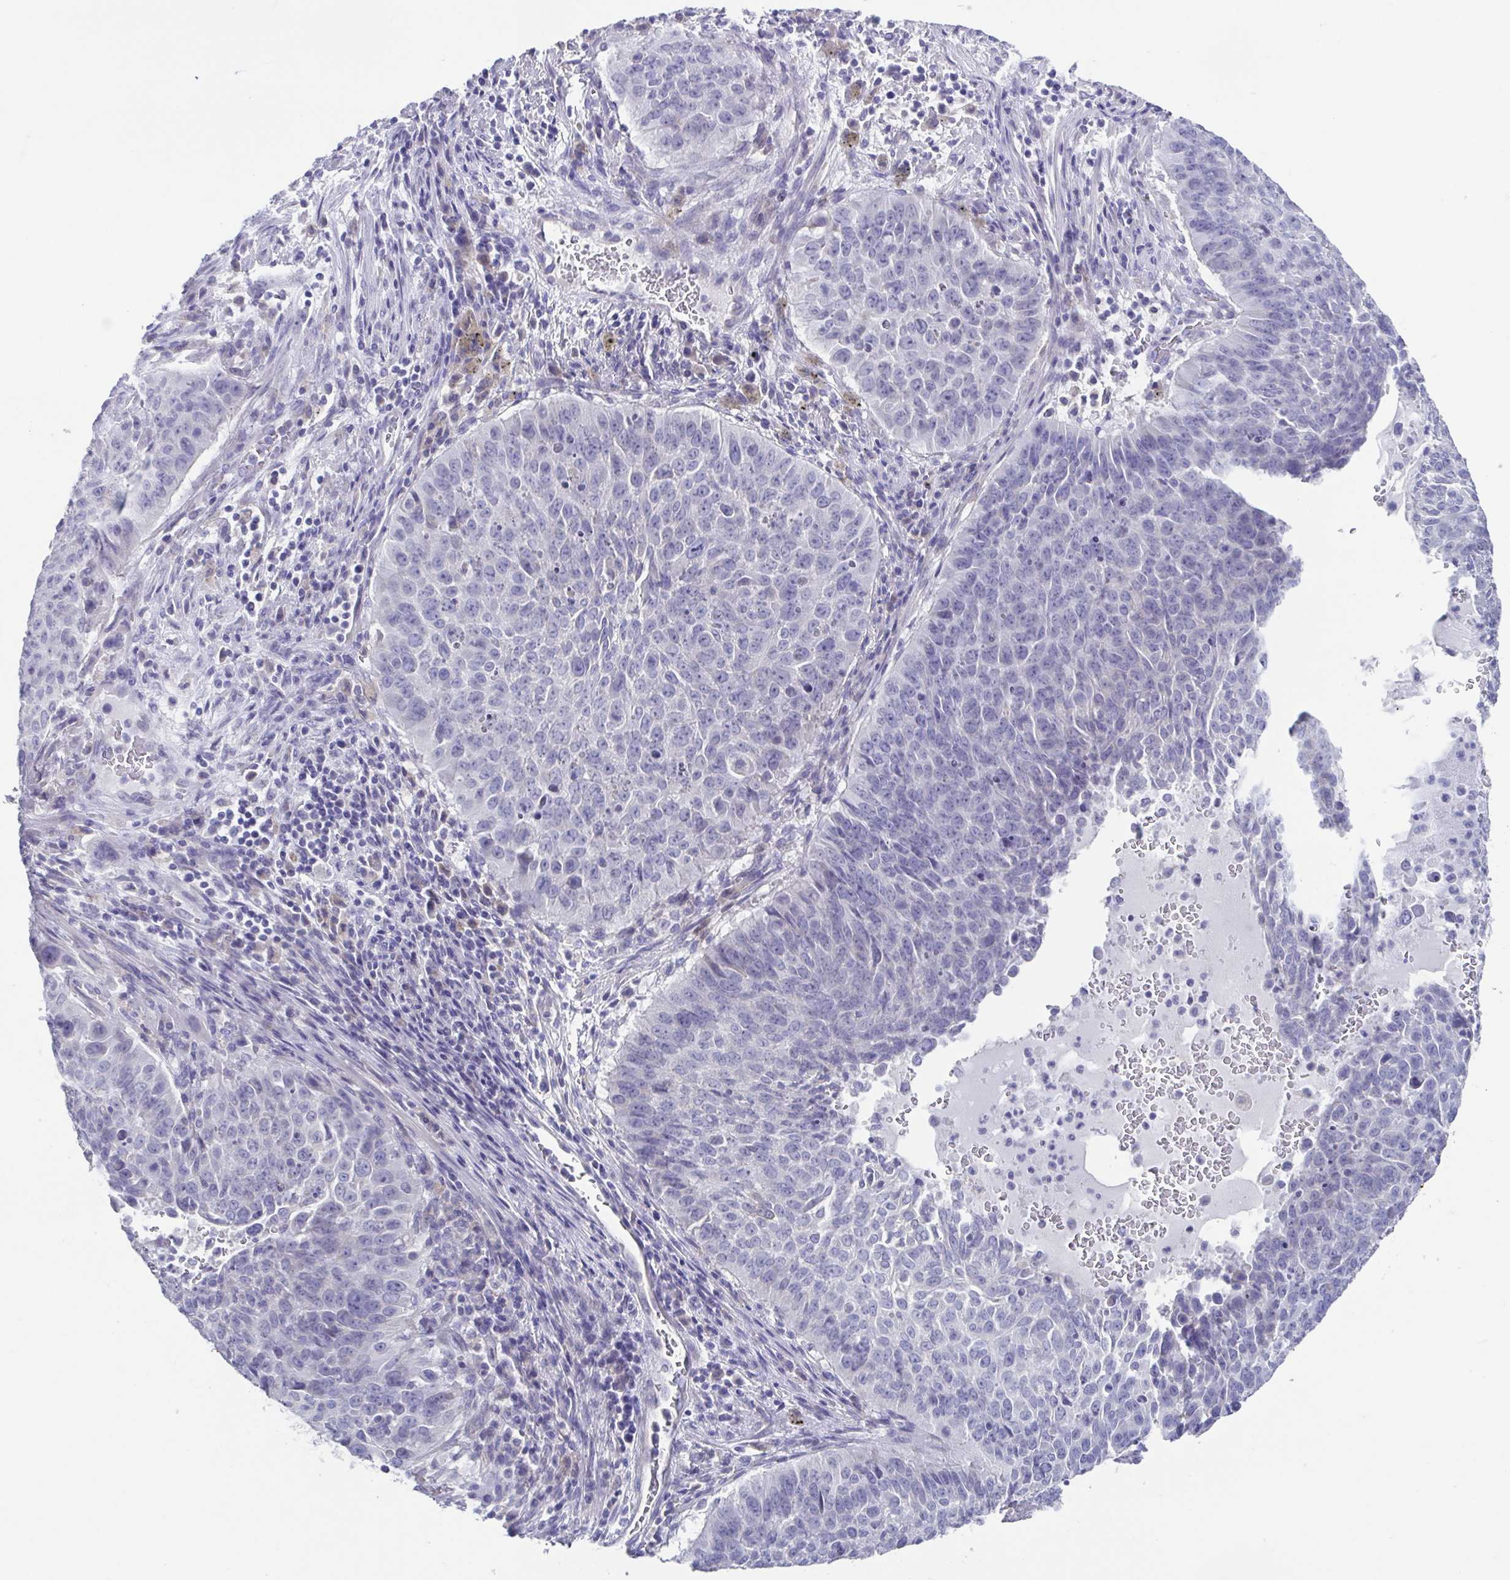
{"staining": {"intensity": "negative", "quantity": "none", "location": "none"}, "tissue": "lung cancer", "cell_type": "Tumor cells", "image_type": "cancer", "snomed": [{"axis": "morphology", "description": "Normal tissue, NOS"}, {"axis": "morphology", "description": "Squamous cell carcinoma, NOS"}, {"axis": "topography", "description": "Bronchus"}, {"axis": "topography", "description": "Lung"}], "caption": "Histopathology image shows no protein staining in tumor cells of squamous cell carcinoma (lung) tissue.", "gene": "RDH11", "patient": {"sex": "male", "age": 64}}